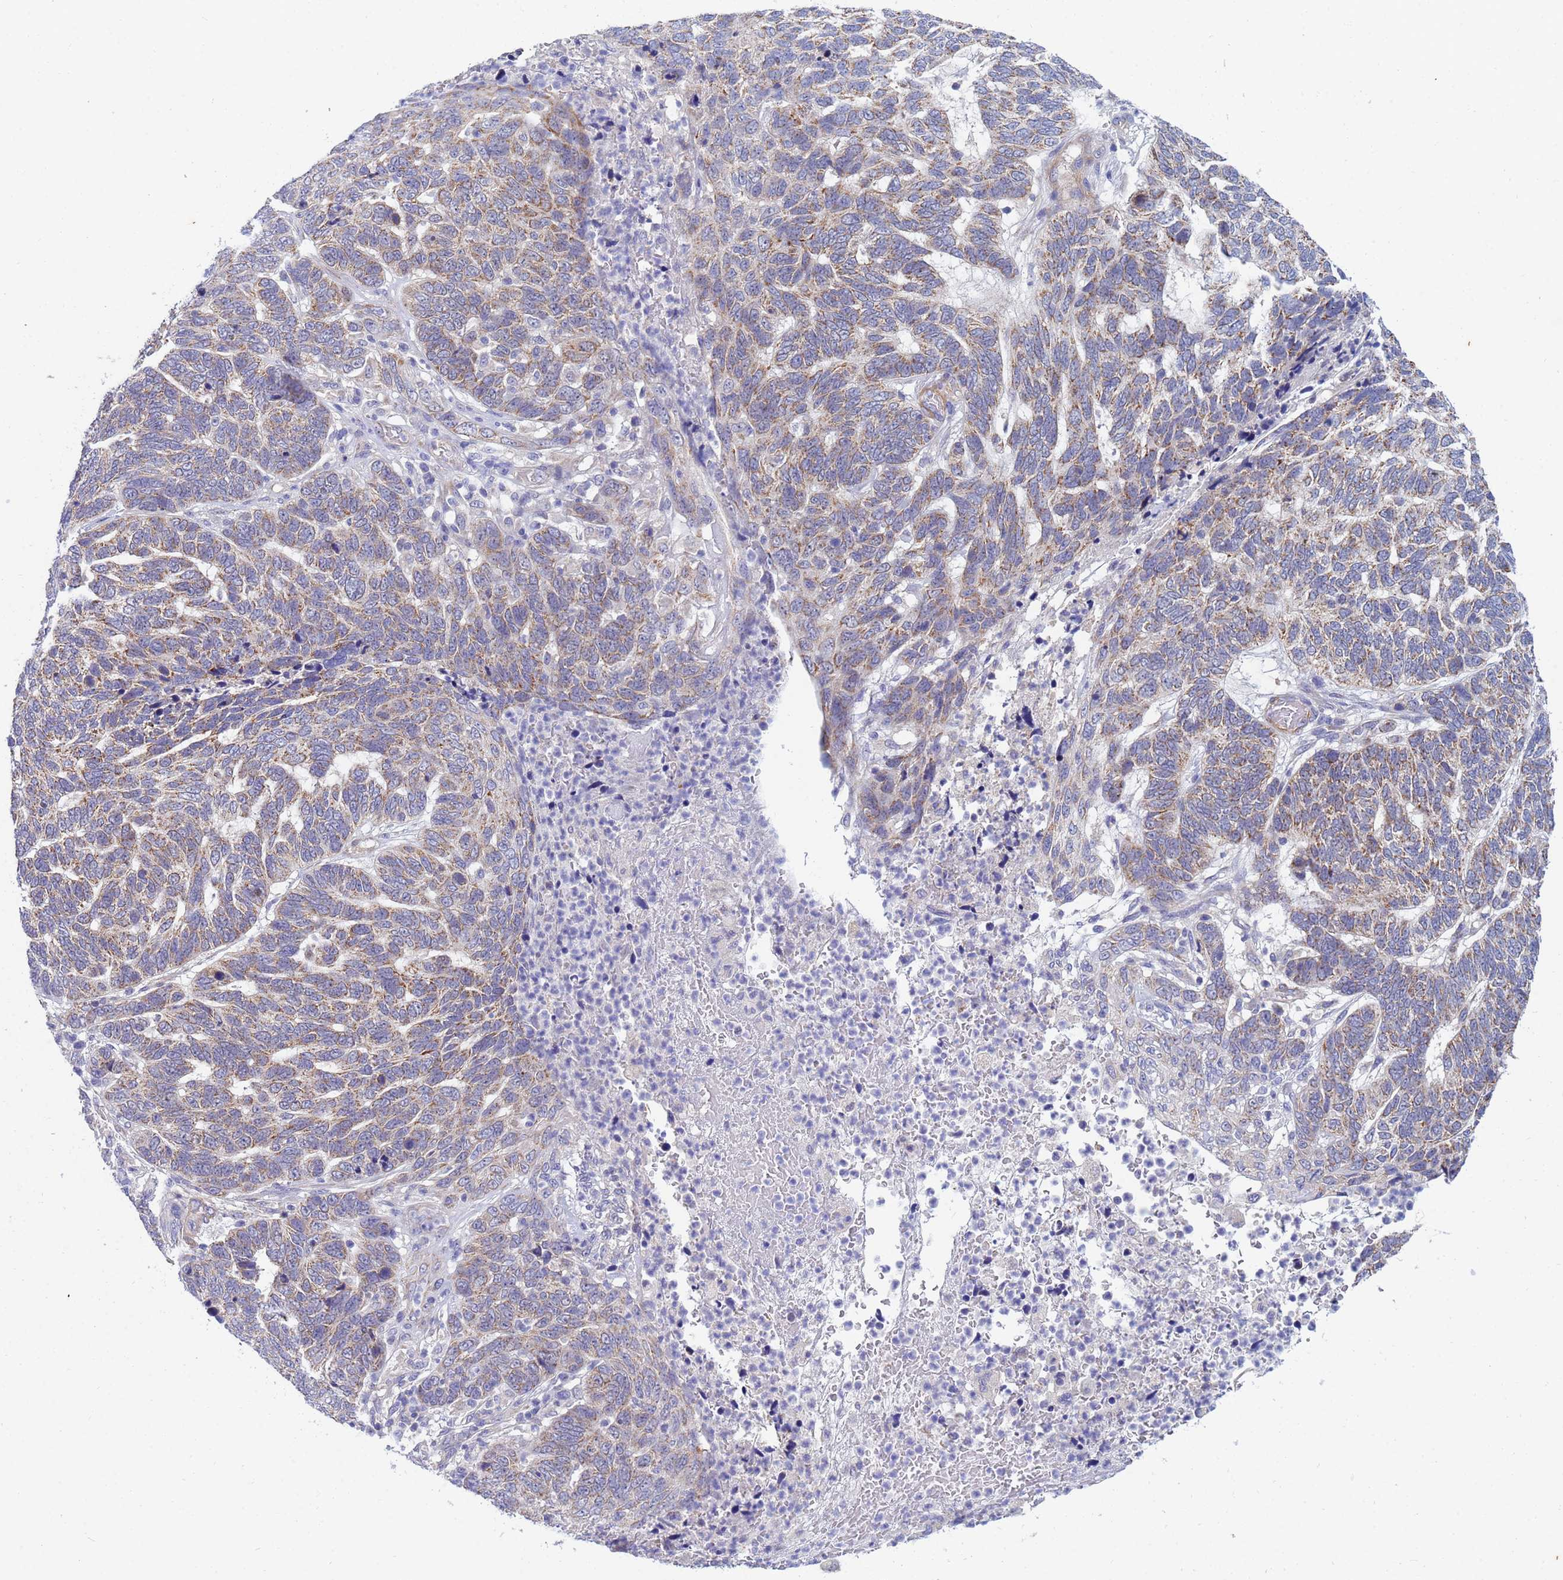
{"staining": {"intensity": "moderate", "quantity": "25%-75%", "location": "cytoplasmic/membranous"}, "tissue": "skin cancer", "cell_type": "Tumor cells", "image_type": "cancer", "snomed": [{"axis": "morphology", "description": "Basal cell carcinoma"}, {"axis": "topography", "description": "Skin"}], "caption": "Immunohistochemistry (DAB) staining of human basal cell carcinoma (skin) demonstrates moderate cytoplasmic/membranous protein positivity in about 25%-75% of tumor cells.", "gene": "SDR39U1", "patient": {"sex": "female", "age": 65}}